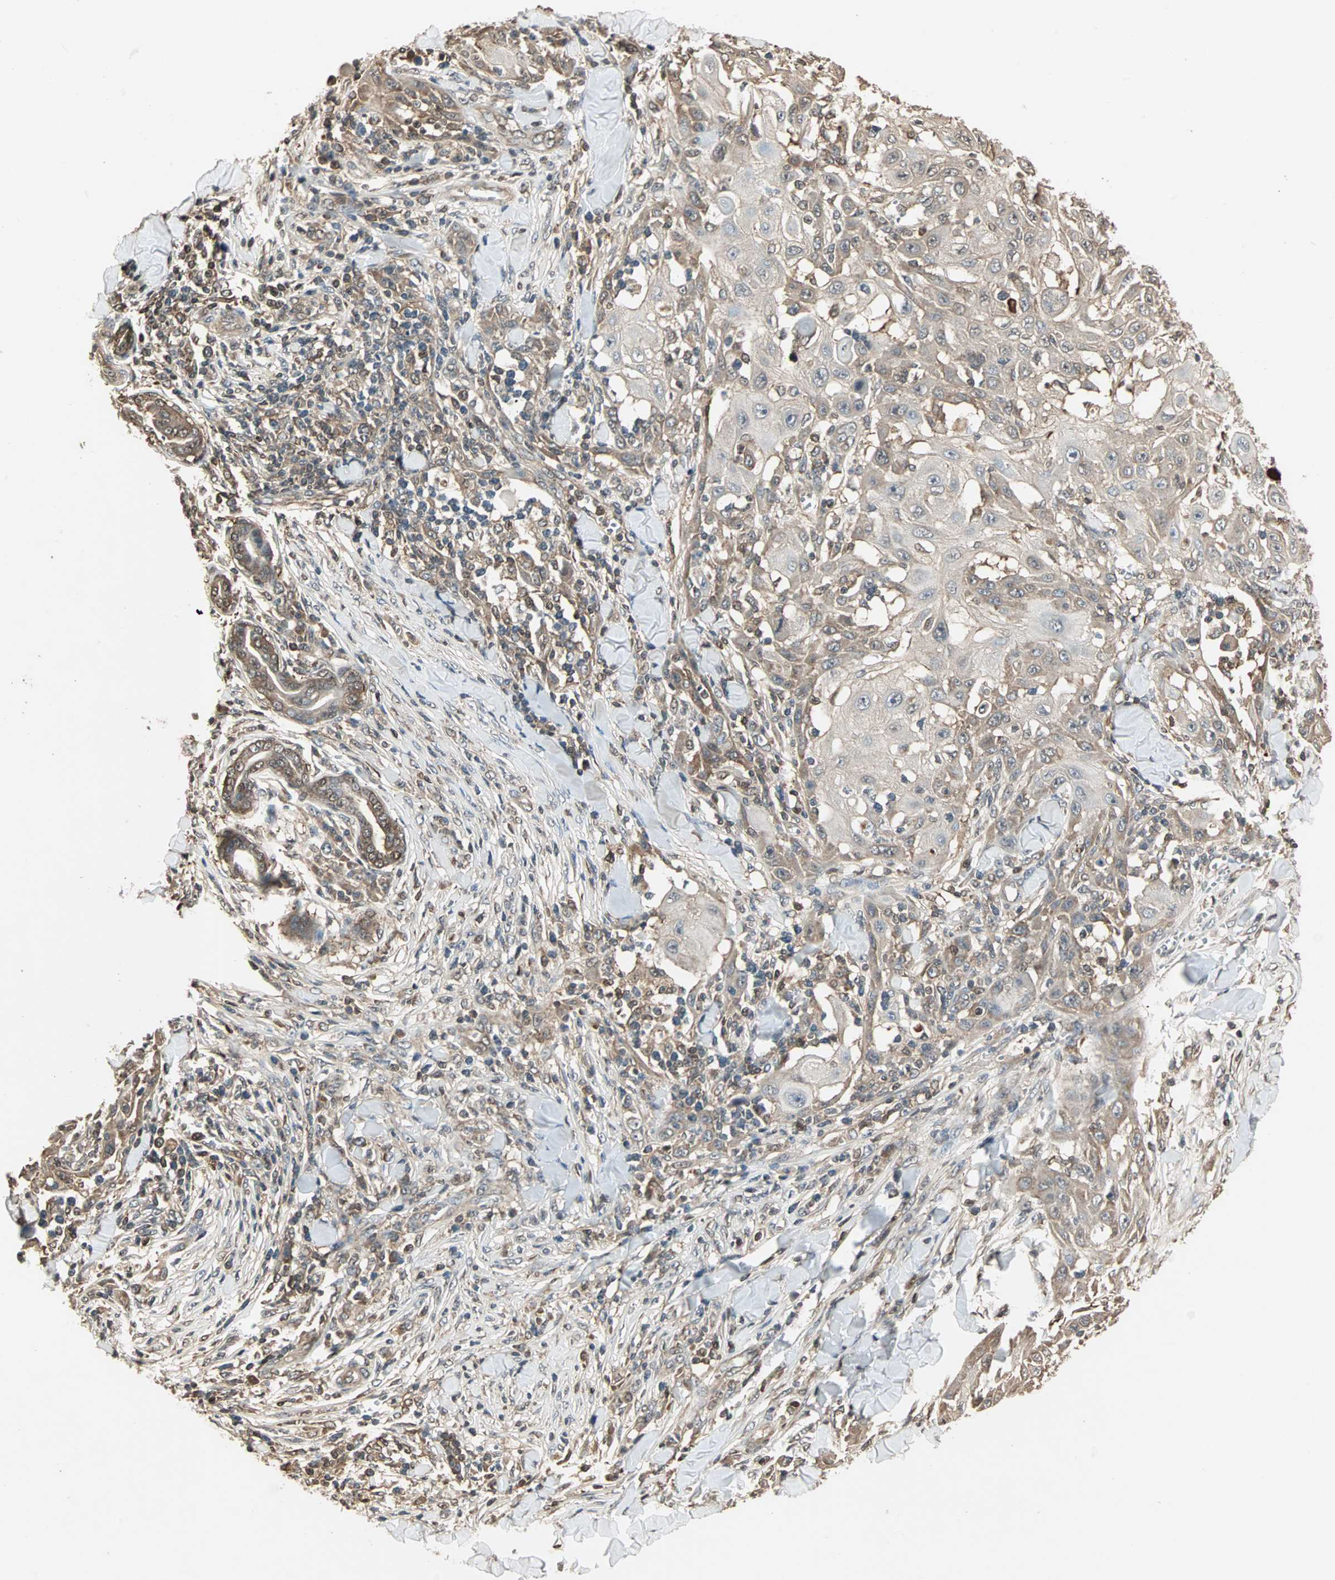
{"staining": {"intensity": "moderate", "quantity": ">75%", "location": "cytoplasmic/membranous"}, "tissue": "skin cancer", "cell_type": "Tumor cells", "image_type": "cancer", "snomed": [{"axis": "morphology", "description": "Squamous cell carcinoma, NOS"}, {"axis": "topography", "description": "Skin"}], "caption": "DAB immunohistochemical staining of human skin squamous cell carcinoma reveals moderate cytoplasmic/membranous protein staining in about >75% of tumor cells.", "gene": "DRG2", "patient": {"sex": "male", "age": 24}}